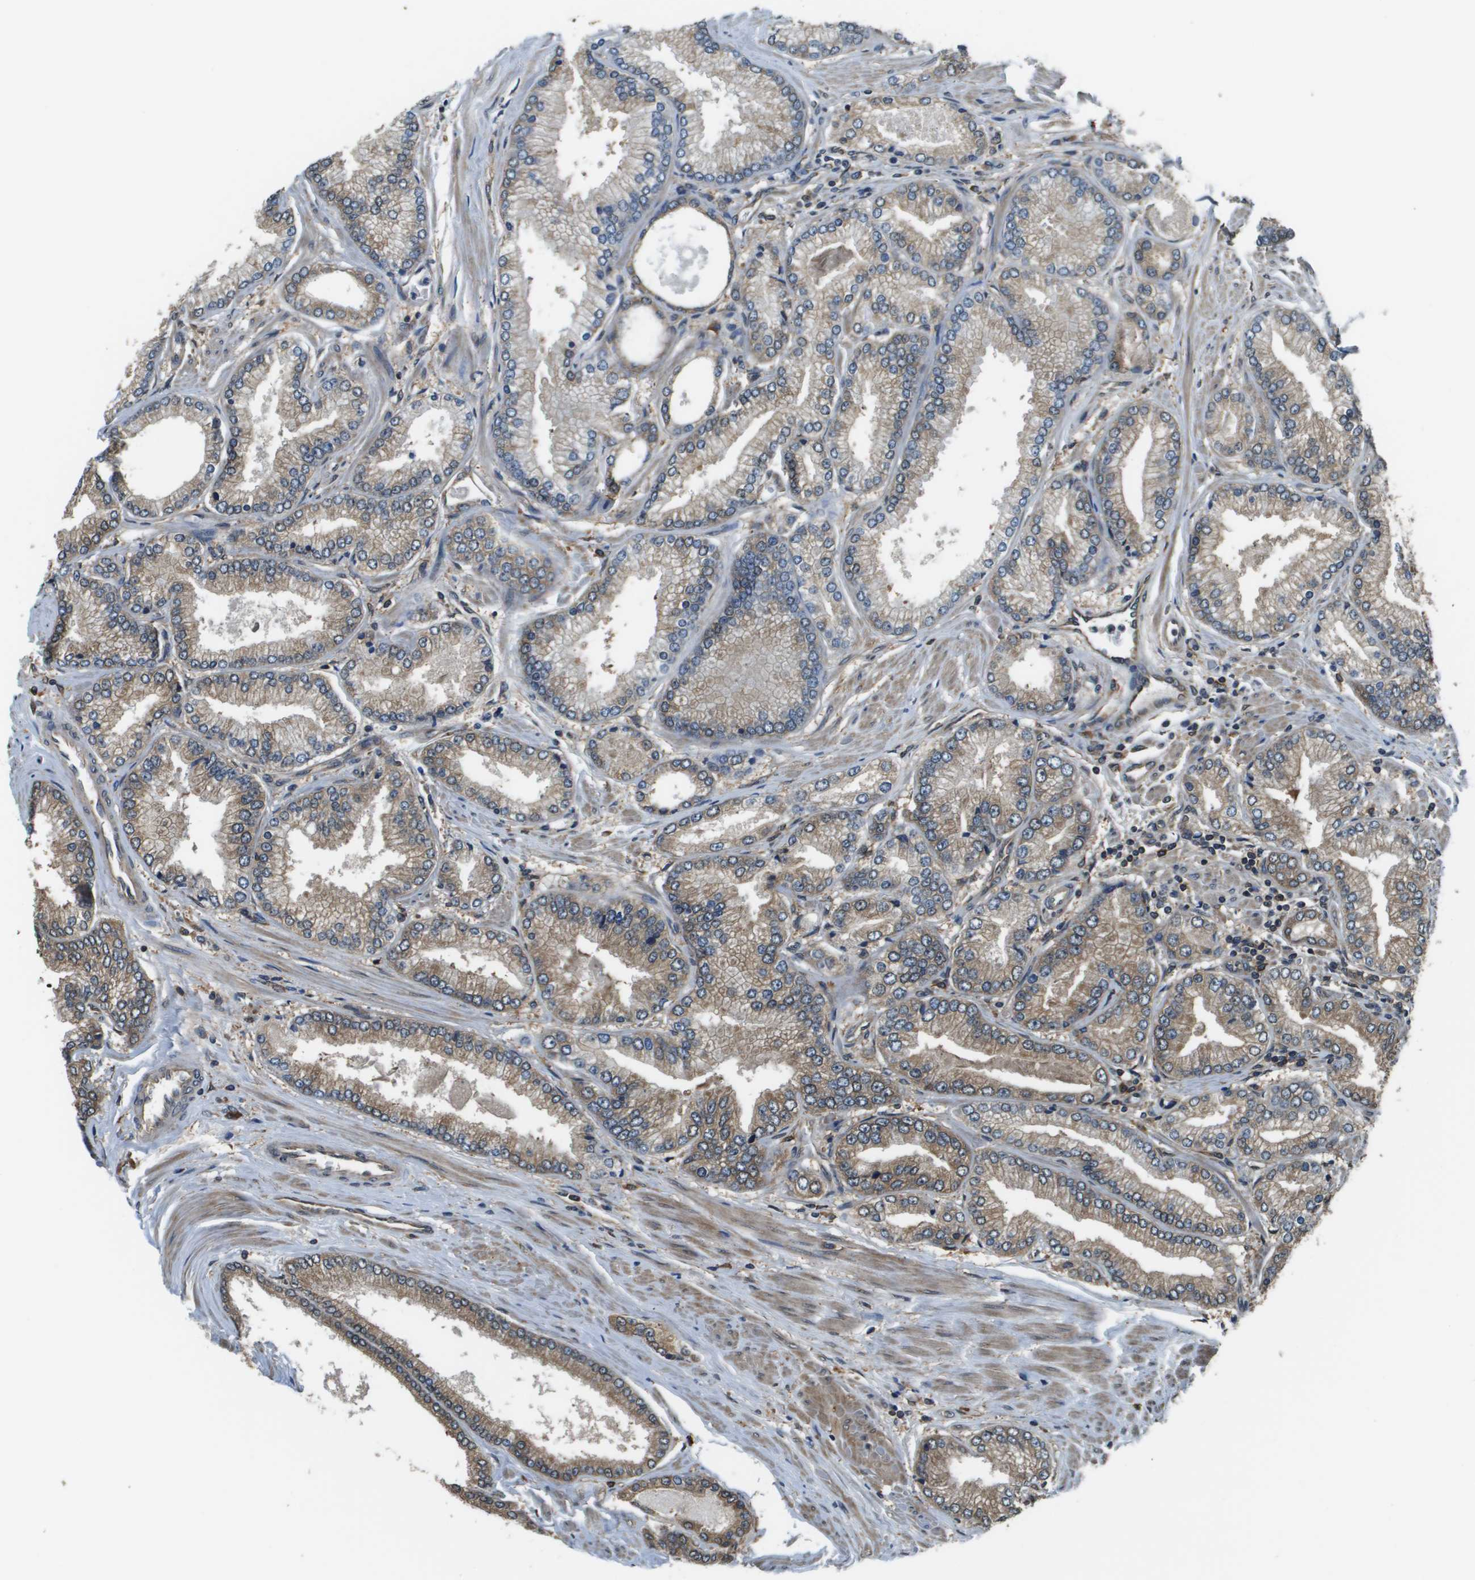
{"staining": {"intensity": "moderate", "quantity": ">75%", "location": "cytoplasmic/membranous"}, "tissue": "prostate cancer", "cell_type": "Tumor cells", "image_type": "cancer", "snomed": [{"axis": "morphology", "description": "Adenocarcinoma, High grade"}, {"axis": "topography", "description": "Prostate"}], "caption": "About >75% of tumor cells in human adenocarcinoma (high-grade) (prostate) reveal moderate cytoplasmic/membranous protein staining as visualized by brown immunohistochemical staining.", "gene": "SEC62", "patient": {"sex": "male", "age": 61}}